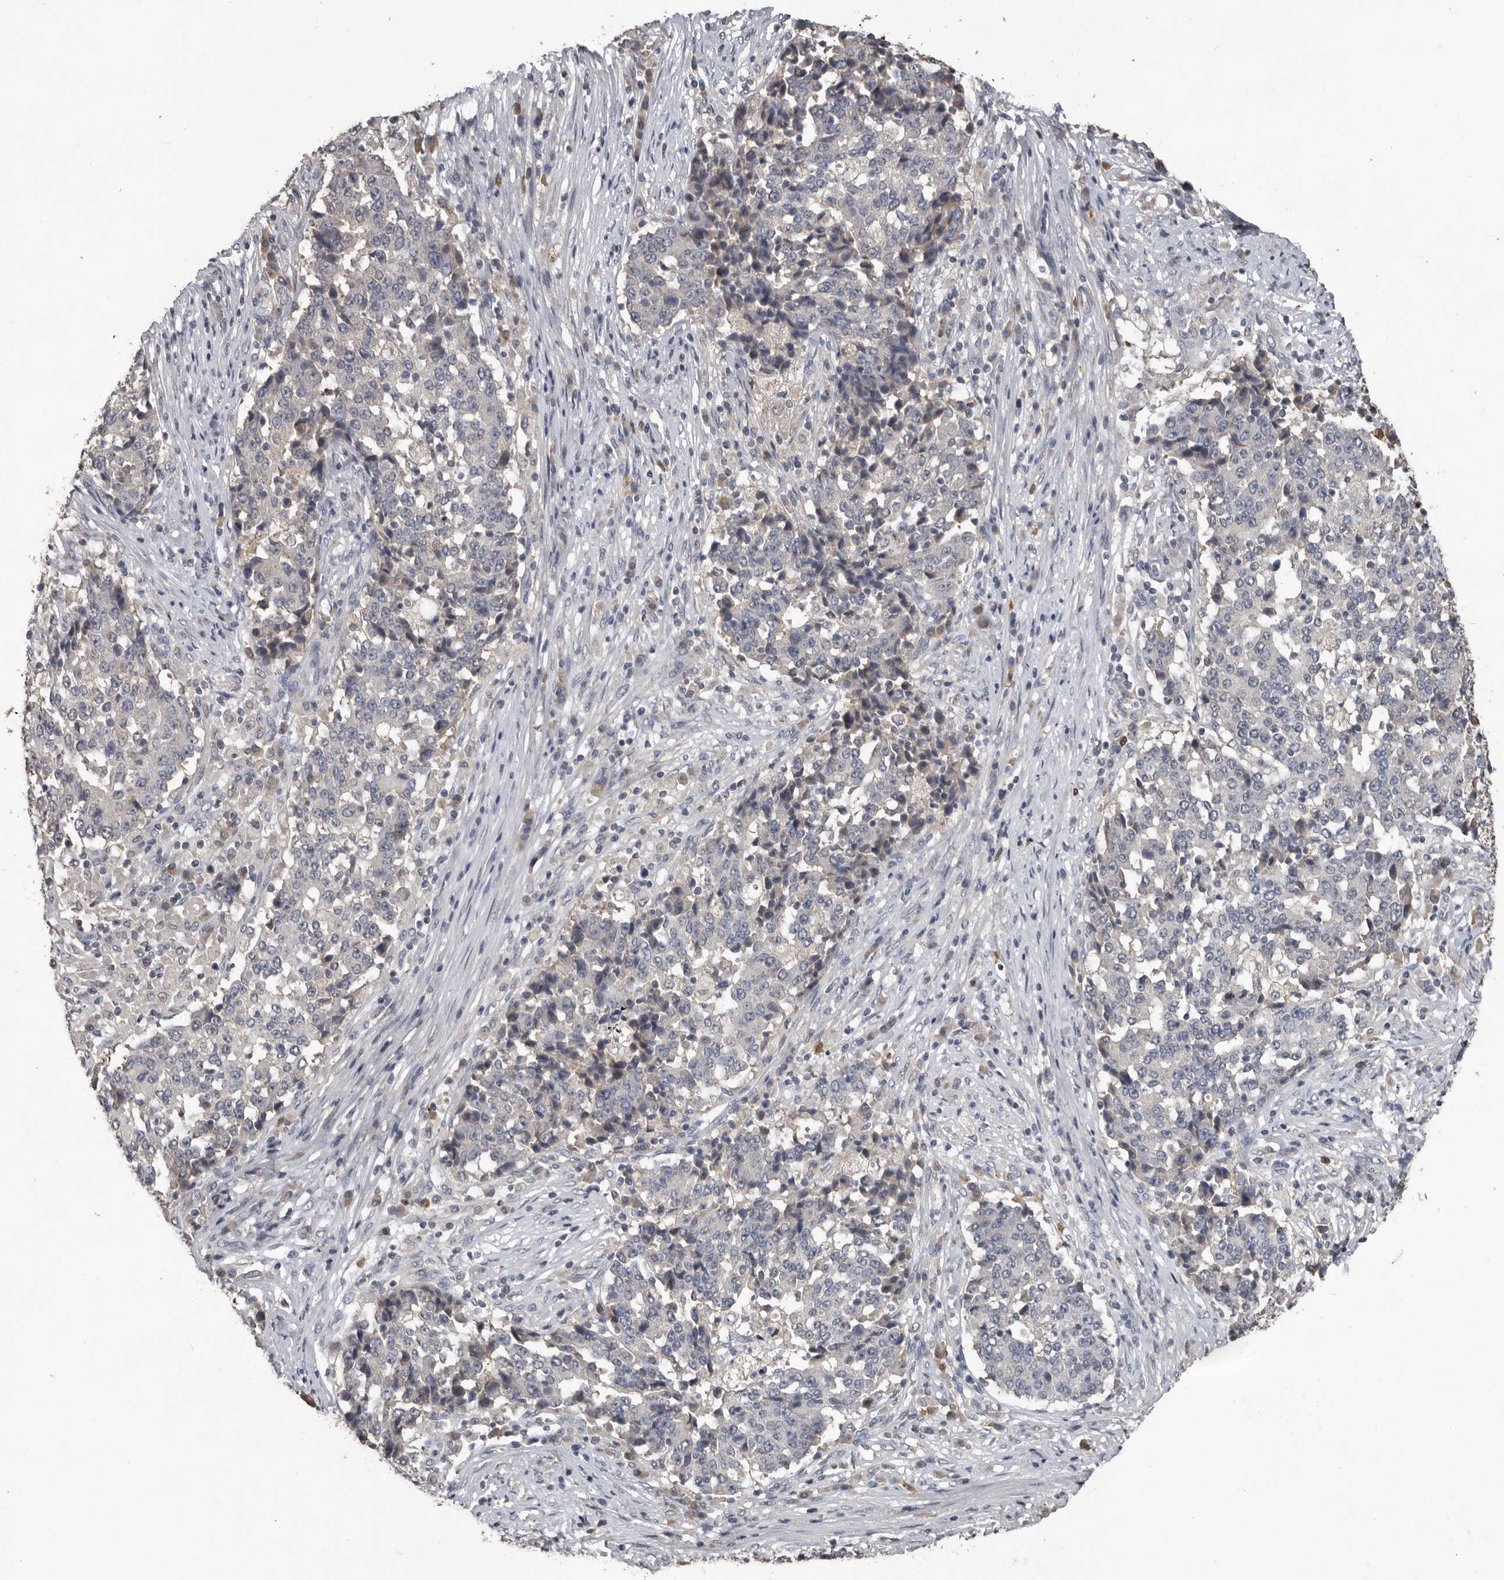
{"staining": {"intensity": "negative", "quantity": "none", "location": "none"}, "tissue": "stomach cancer", "cell_type": "Tumor cells", "image_type": "cancer", "snomed": [{"axis": "morphology", "description": "Adenocarcinoma, NOS"}, {"axis": "topography", "description": "Stomach"}], "caption": "Immunohistochemistry micrograph of stomach adenocarcinoma stained for a protein (brown), which reveals no positivity in tumor cells.", "gene": "MTF1", "patient": {"sex": "male", "age": 59}}